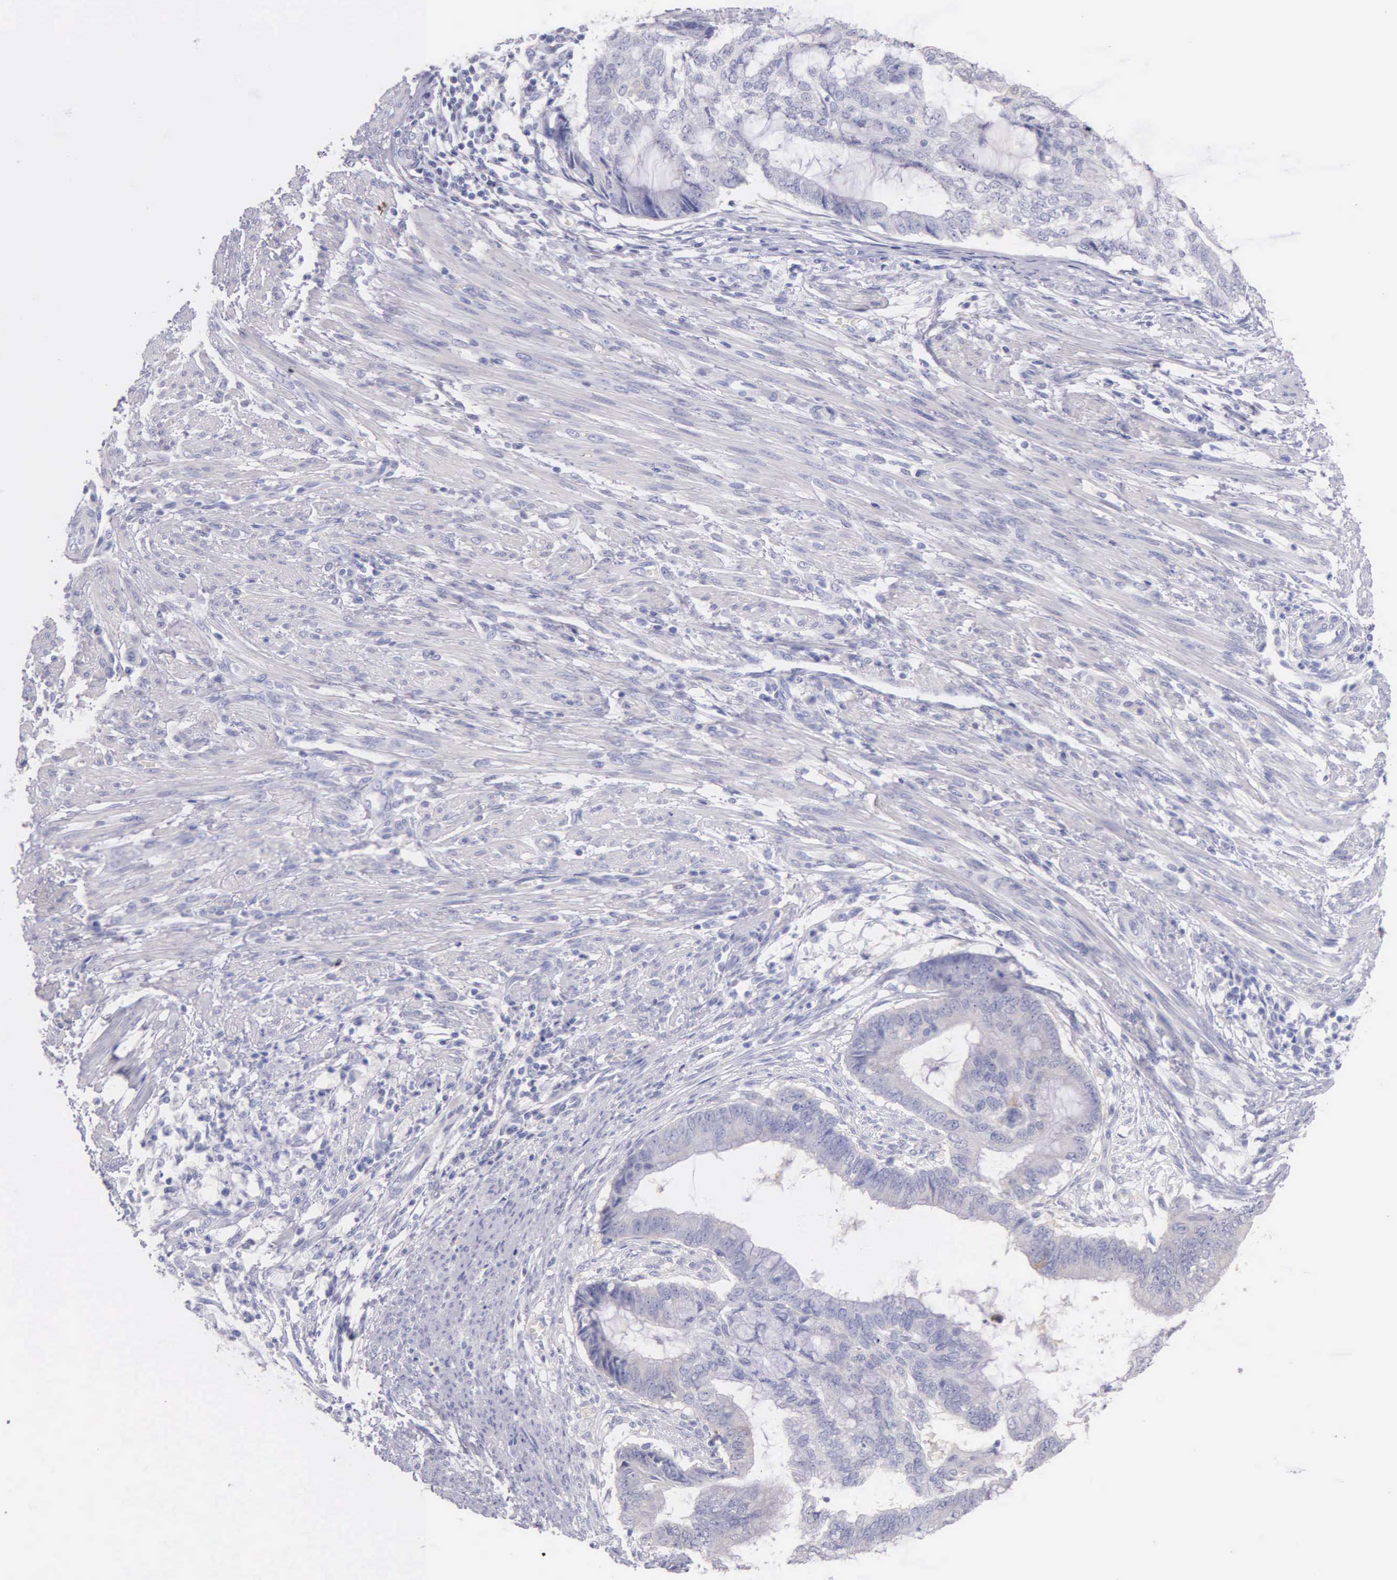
{"staining": {"intensity": "negative", "quantity": "none", "location": "none"}, "tissue": "endometrial cancer", "cell_type": "Tumor cells", "image_type": "cancer", "snomed": [{"axis": "morphology", "description": "Adenocarcinoma, NOS"}, {"axis": "topography", "description": "Endometrium"}], "caption": "Endometrial adenocarcinoma was stained to show a protein in brown. There is no significant positivity in tumor cells.", "gene": "GSTT2", "patient": {"sex": "female", "age": 63}}